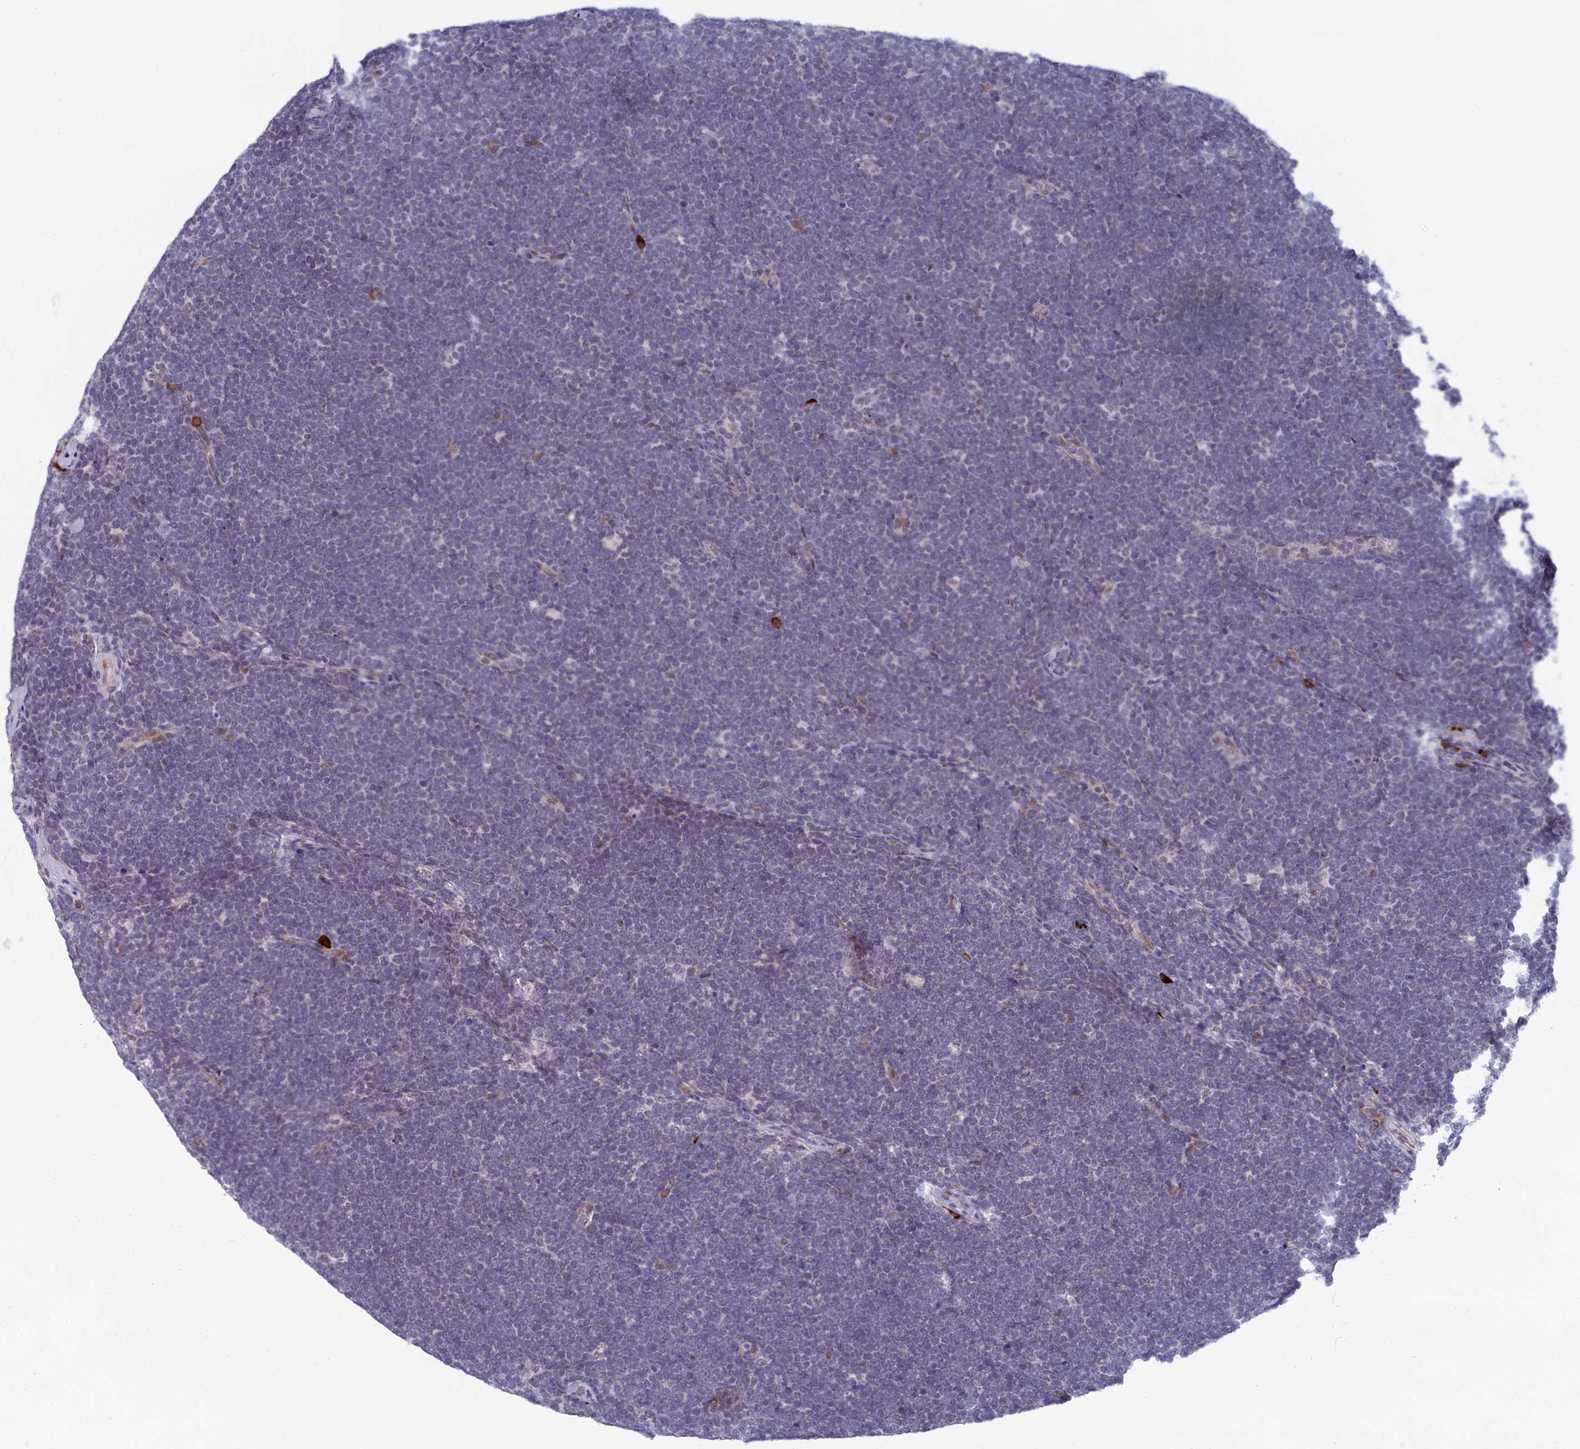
{"staining": {"intensity": "negative", "quantity": "none", "location": "none"}, "tissue": "lymphoma", "cell_type": "Tumor cells", "image_type": "cancer", "snomed": [{"axis": "morphology", "description": "Malignant lymphoma, non-Hodgkin's type, High grade"}, {"axis": "topography", "description": "Lymph node"}], "caption": "Protein analysis of high-grade malignant lymphoma, non-Hodgkin's type displays no significant positivity in tumor cells.", "gene": "DNAJC17", "patient": {"sex": "male", "age": 13}}